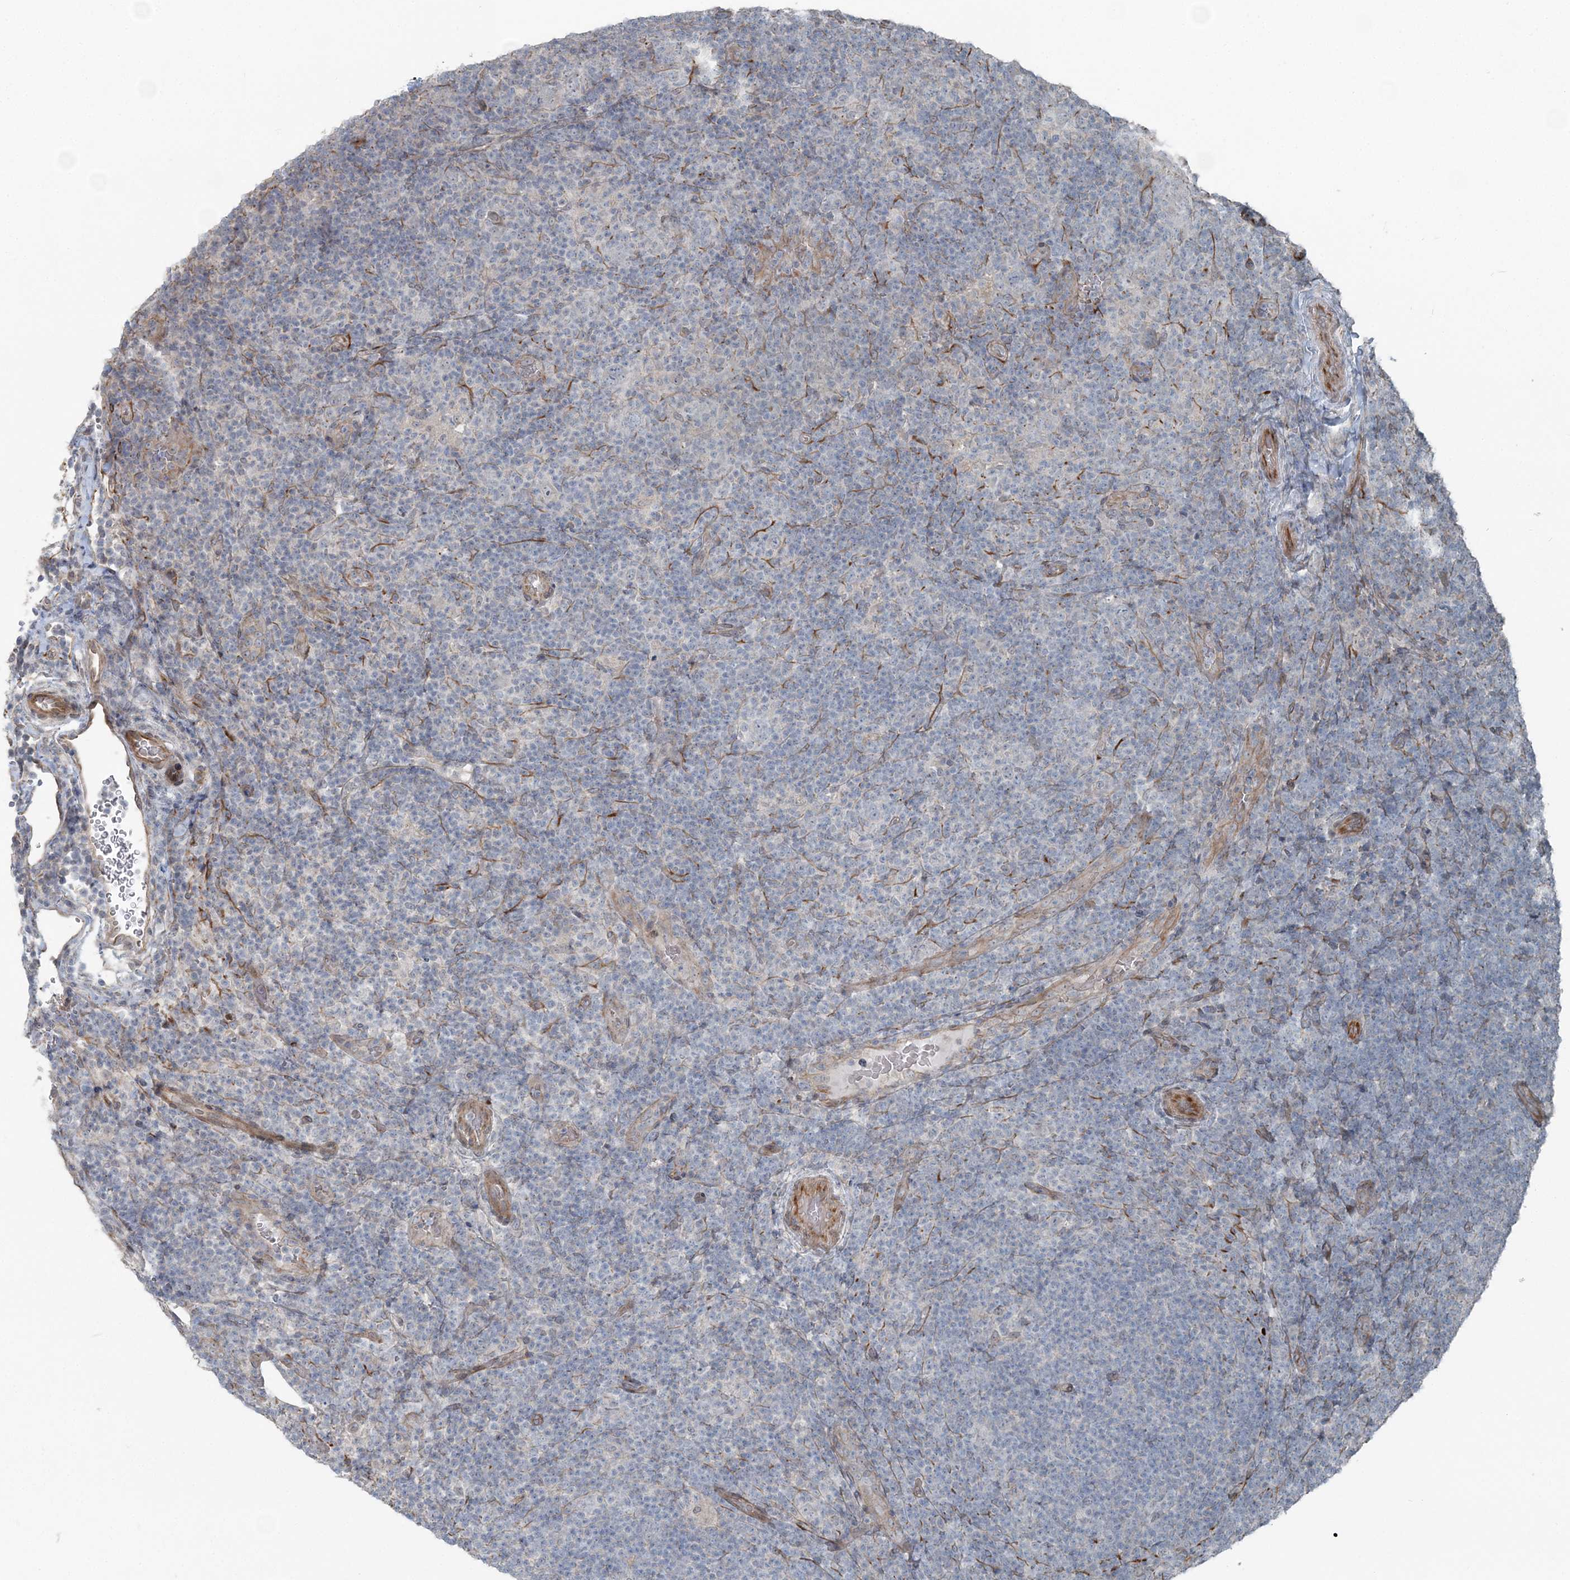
{"staining": {"intensity": "negative", "quantity": "none", "location": "none"}, "tissue": "lymphoma", "cell_type": "Tumor cells", "image_type": "cancer", "snomed": [{"axis": "morphology", "description": "Hodgkin's disease, NOS"}, {"axis": "topography", "description": "Lymph node"}], "caption": "Immunohistochemical staining of lymphoma shows no significant staining in tumor cells.", "gene": "FBXL17", "patient": {"sex": "female", "age": 57}}